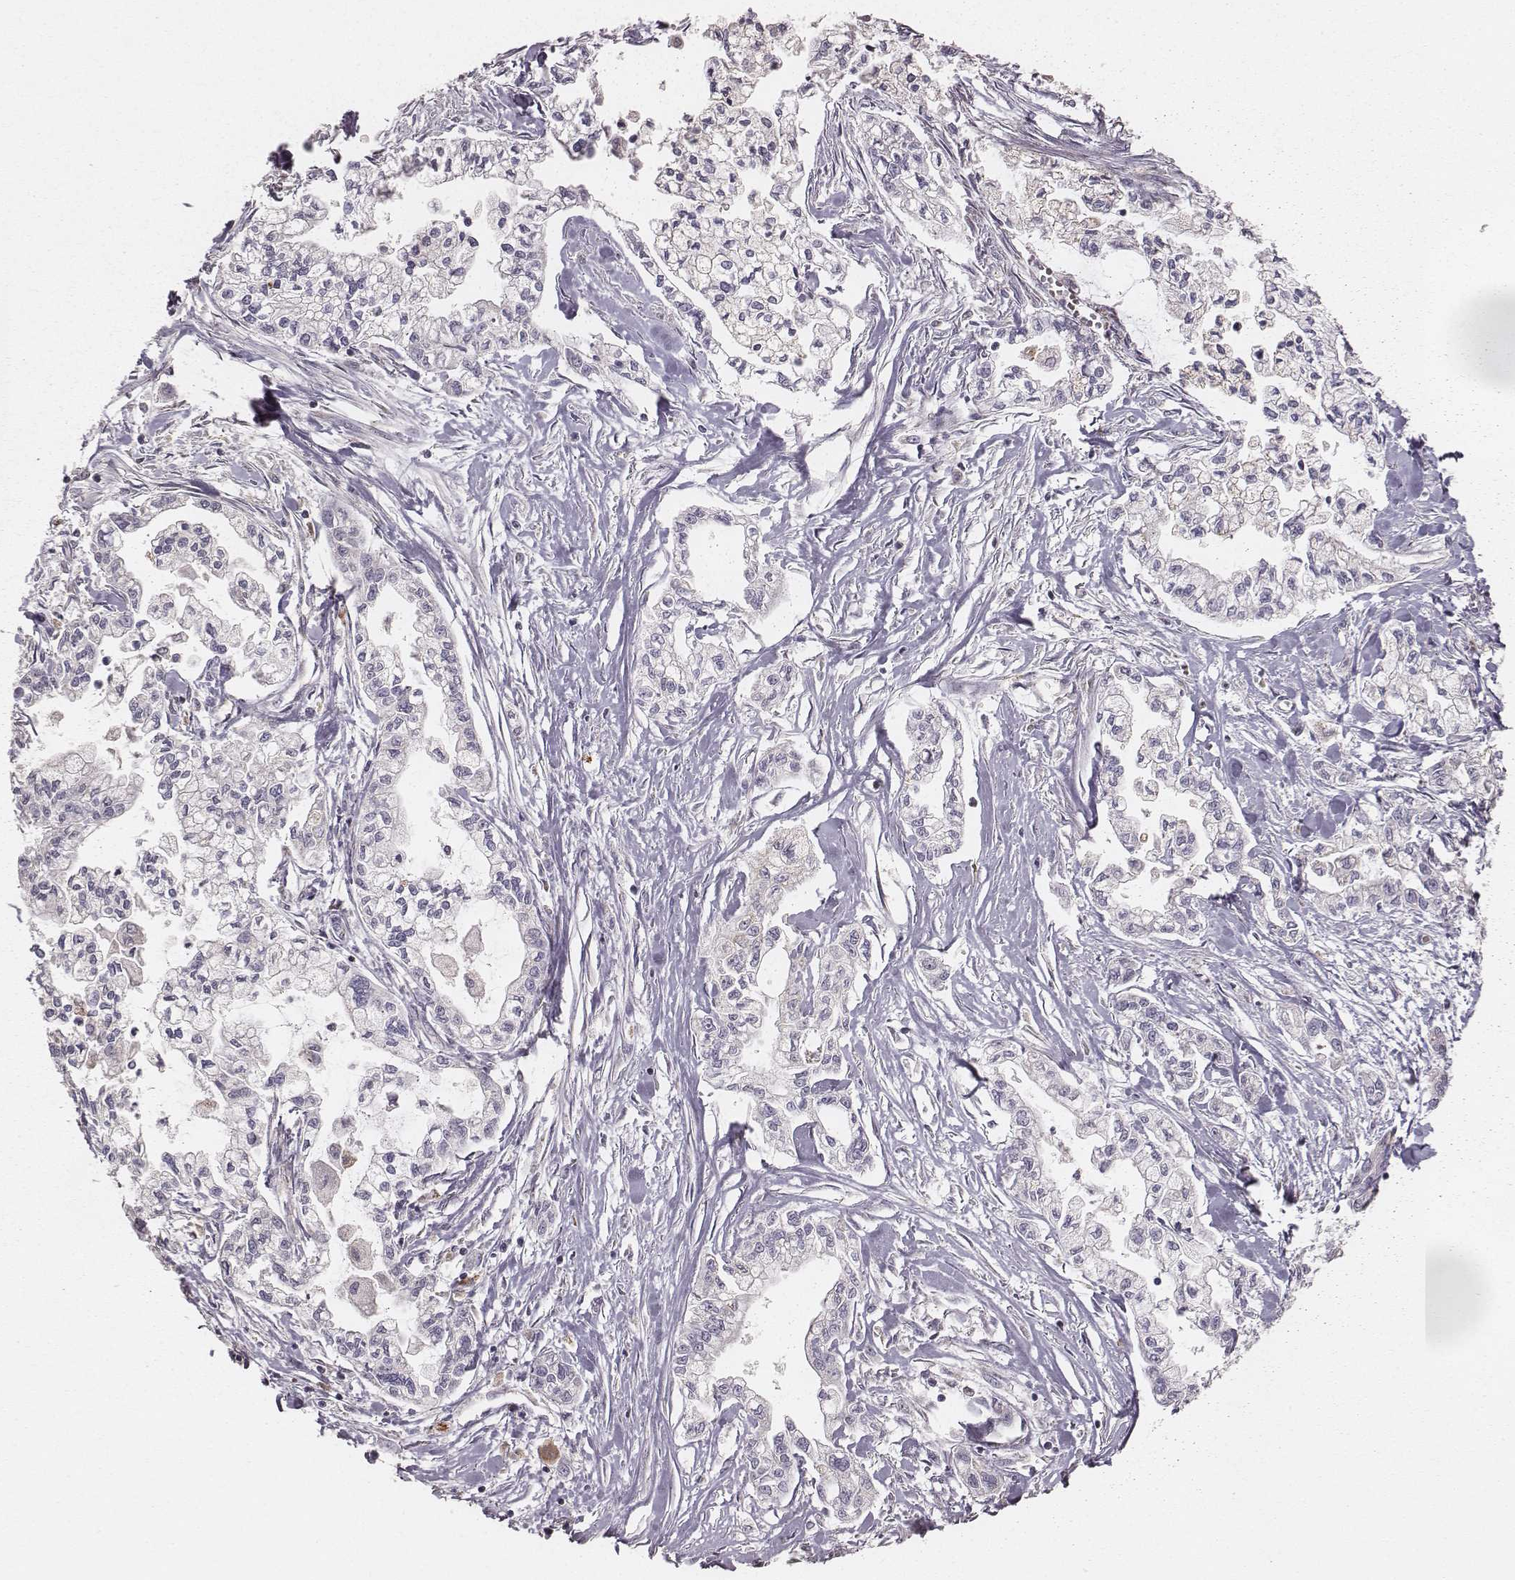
{"staining": {"intensity": "negative", "quantity": "none", "location": "none"}, "tissue": "pancreatic cancer", "cell_type": "Tumor cells", "image_type": "cancer", "snomed": [{"axis": "morphology", "description": "Adenocarcinoma, NOS"}, {"axis": "topography", "description": "Pancreas"}], "caption": "Immunohistochemistry (IHC) of pancreatic adenocarcinoma displays no staining in tumor cells.", "gene": "TUFM", "patient": {"sex": "male", "age": 54}}